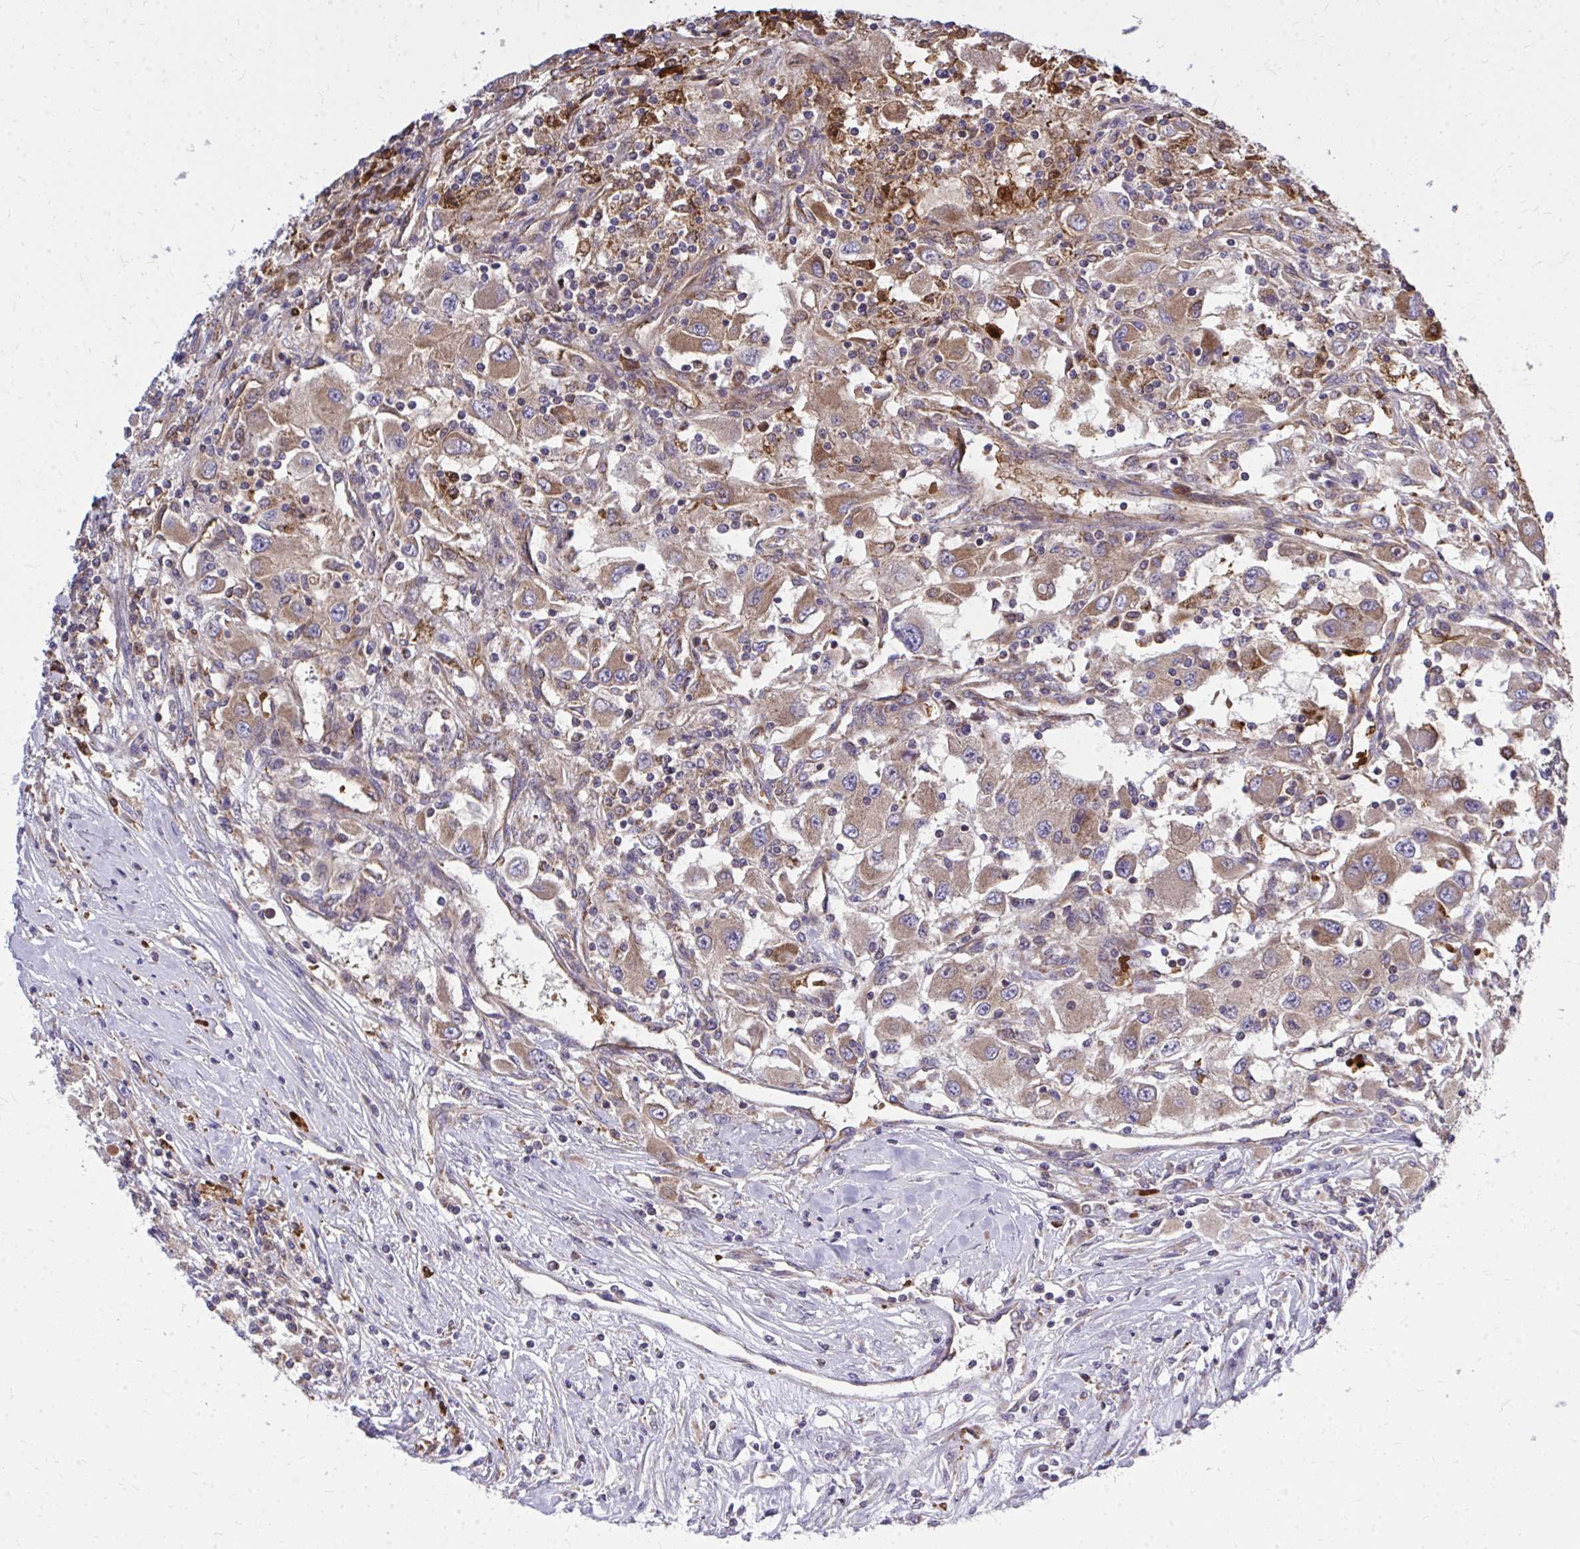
{"staining": {"intensity": "moderate", "quantity": "25%-75%", "location": "cytoplasmic/membranous"}, "tissue": "renal cancer", "cell_type": "Tumor cells", "image_type": "cancer", "snomed": [{"axis": "morphology", "description": "Adenocarcinoma, NOS"}, {"axis": "topography", "description": "Kidney"}], "caption": "Adenocarcinoma (renal) stained with IHC exhibits moderate cytoplasmic/membranous expression in approximately 25%-75% of tumor cells. (DAB IHC, brown staining for protein, blue staining for nuclei).", "gene": "PDK4", "patient": {"sex": "female", "age": 67}}